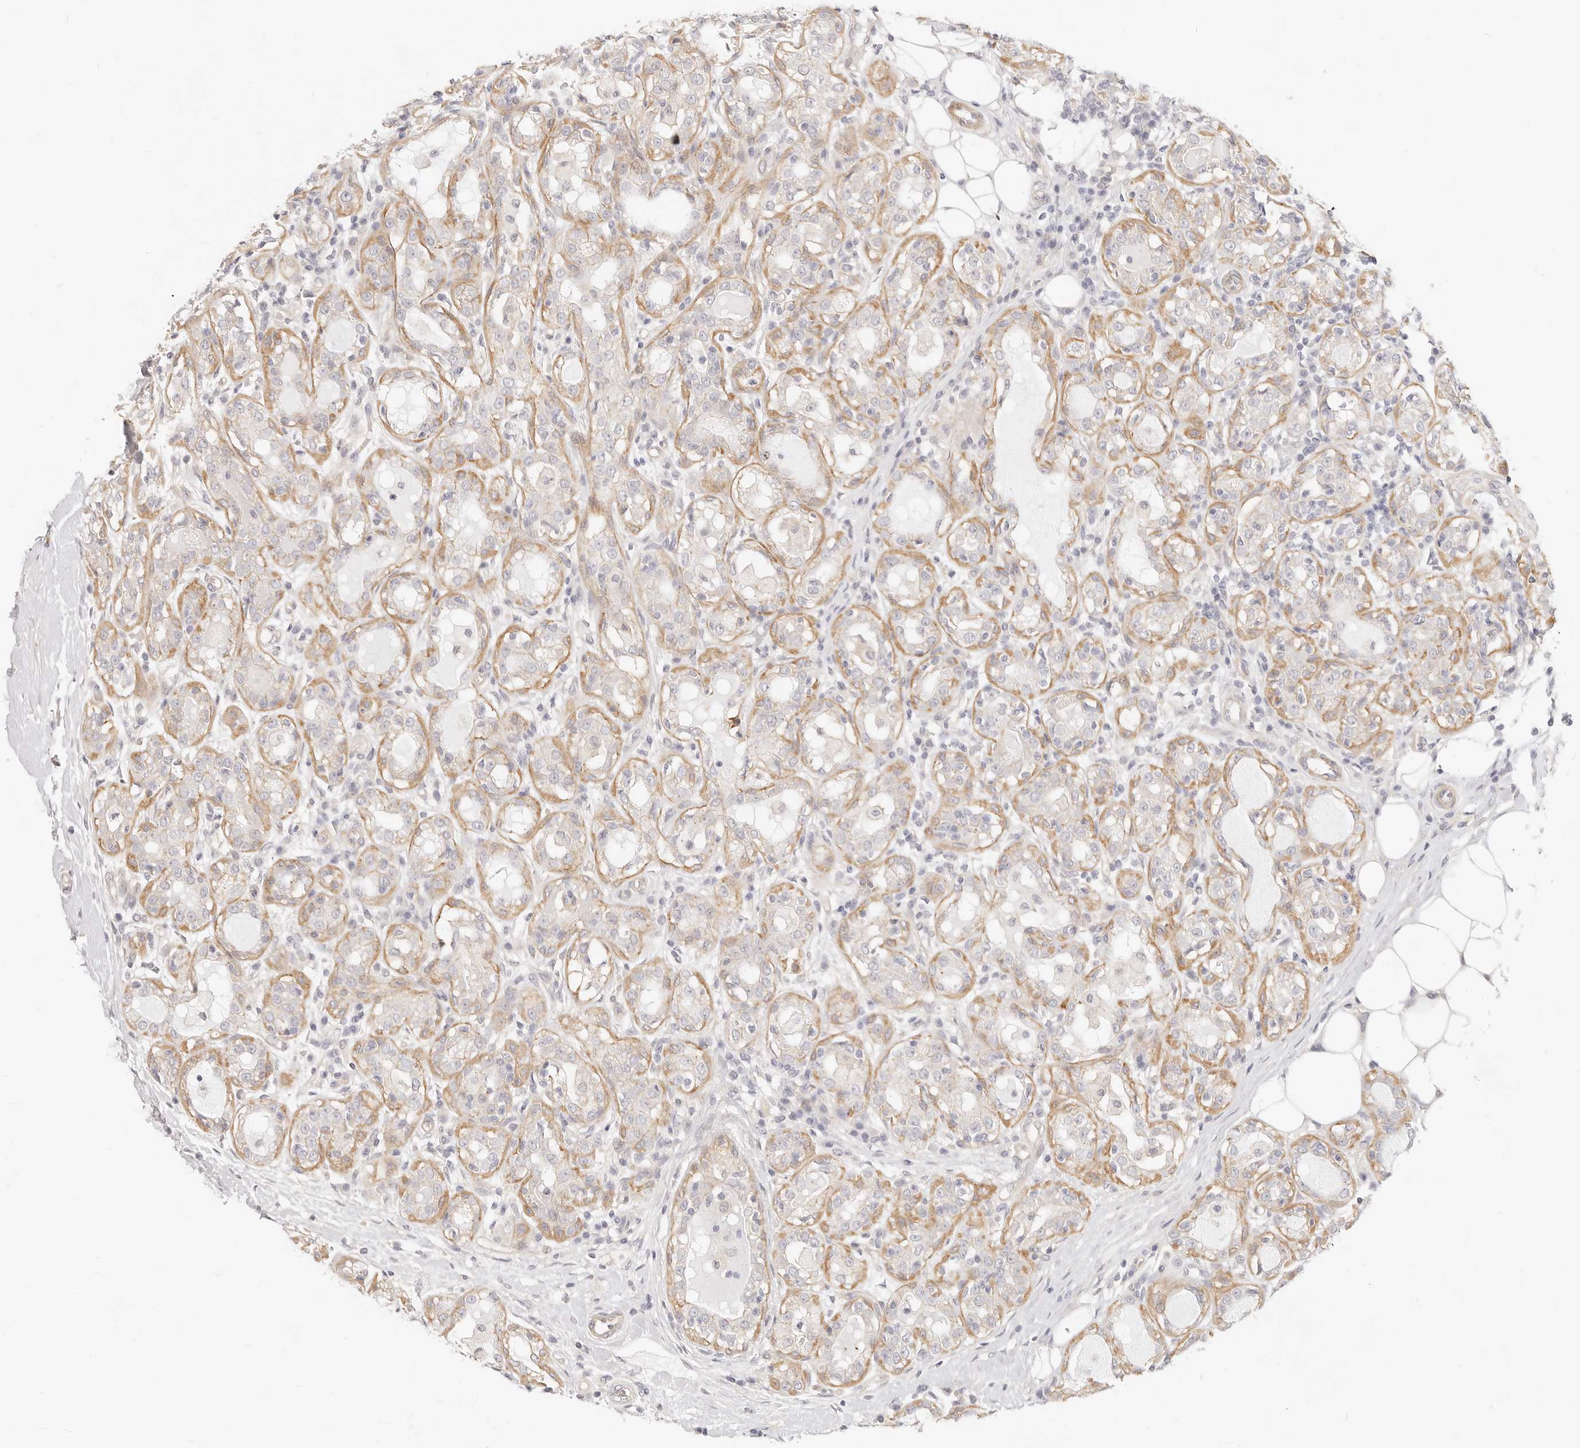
{"staining": {"intensity": "moderate", "quantity": "<25%", "location": "cytoplasmic/membranous"}, "tissue": "breast cancer", "cell_type": "Tumor cells", "image_type": "cancer", "snomed": [{"axis": "morphology", "description": "Duct carcinoma"}, {"axis": "topography", "description": "Breast"}], "caption": "Breast intraductal carcinoma stained with DAB (3,3'-diaminobenzidine) IHC exhibits low levels of moderate cytoplasmic/membranous expression in about <25% of tumor cells.", "gene": "UBXN10", "patient": {"sex": "female", "age": 27}}